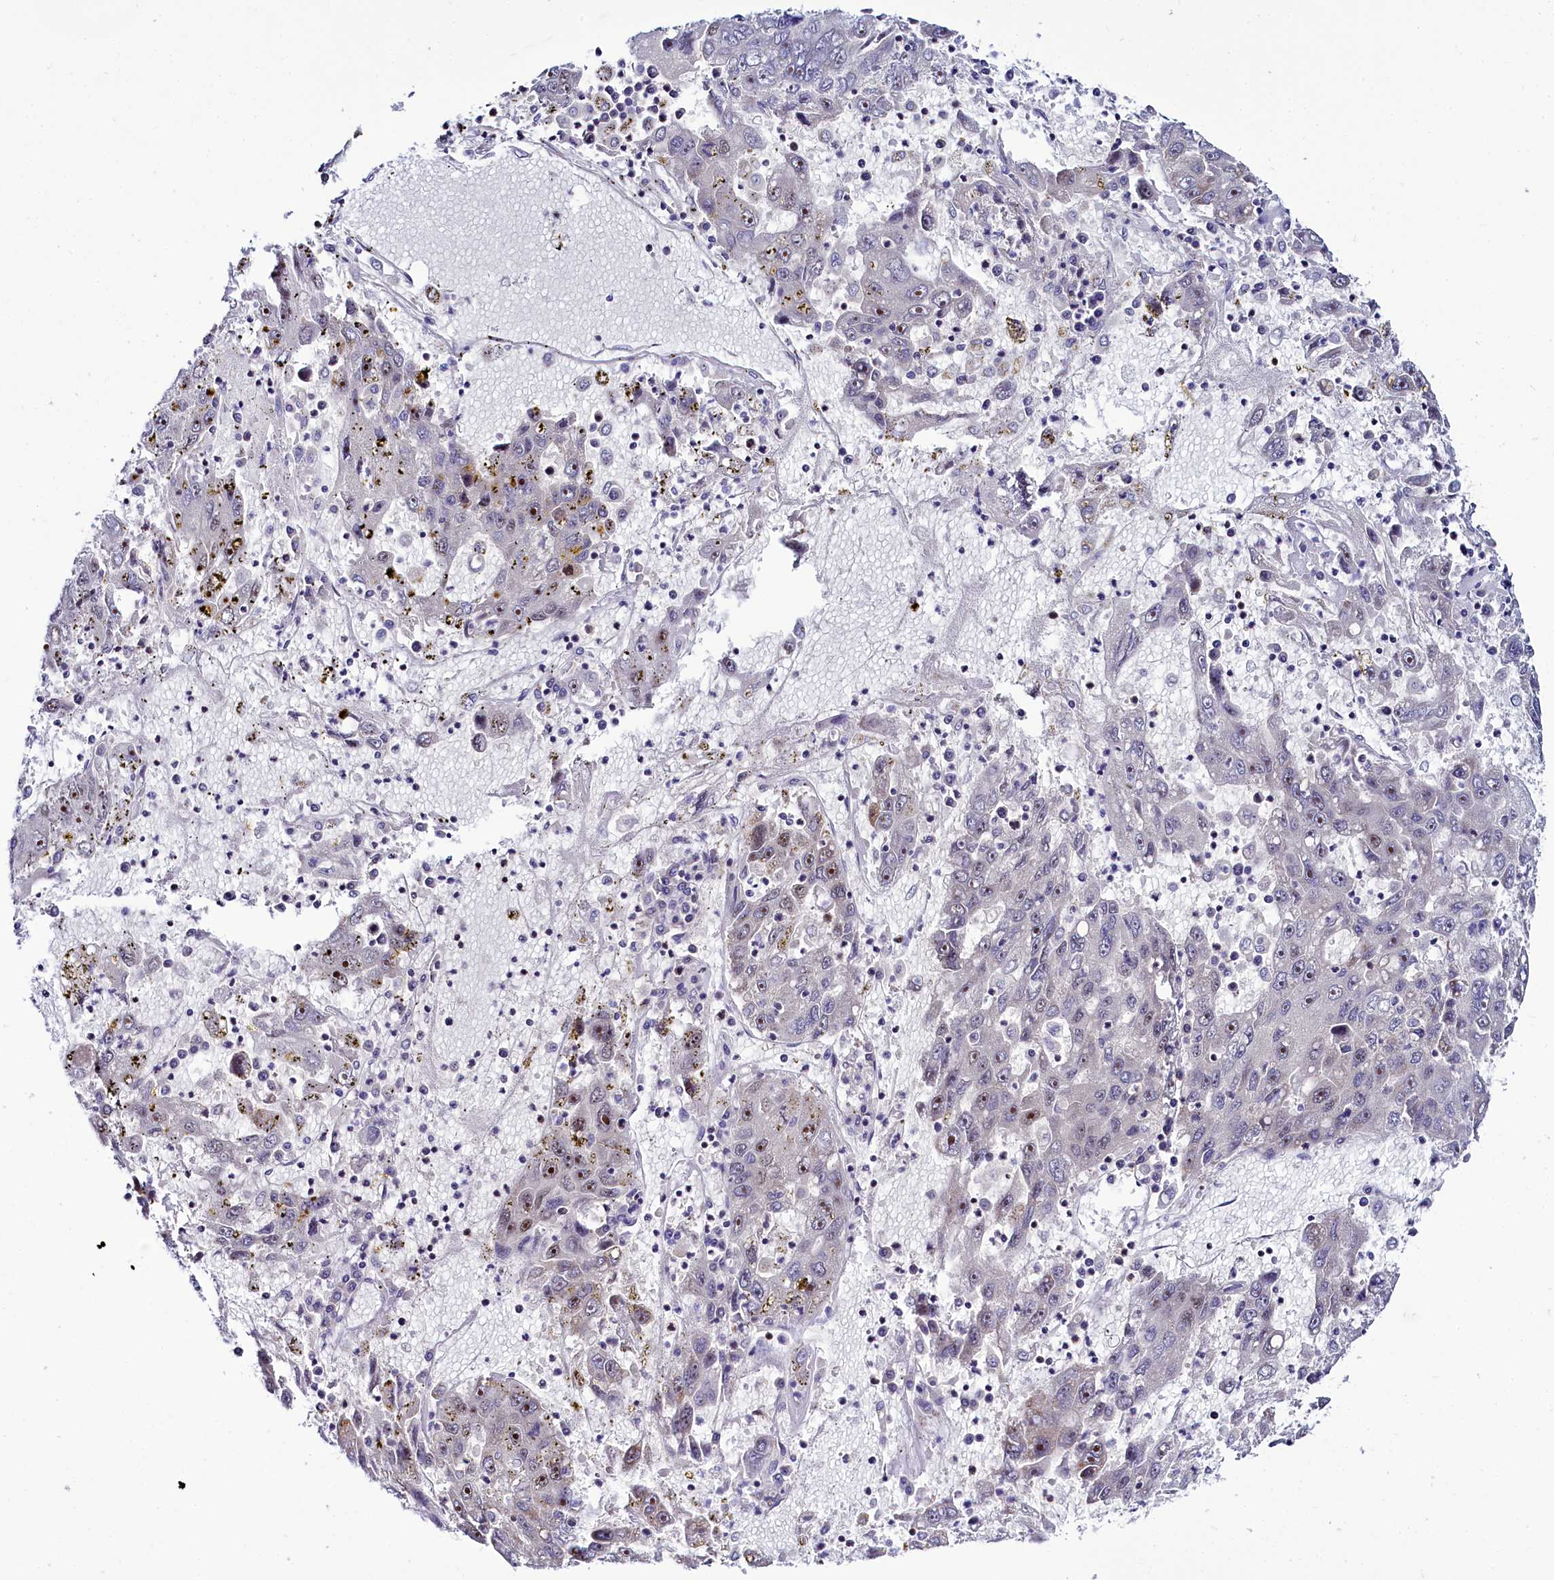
{"staining": {"intensity": "moderate", "quantity": "<25%", "location": "nuclear"}, "tissue": "liver cancer", "cell_type": "Tumor cells", "image_type": "cancer", "snomed": [{"axis": "morphology", "description": "Carcinoma, Hepatocellular, NOS"}, {"axis": "topography", "description": "Liver"}], "caption": "A low amount of moderate nuclear positivity is seen in about <25% of tumor cells in hepatocellular carcinoma (liver) tissue.", "gene": "TCOF1", "patient": {"sex": "male", "age": 49}}